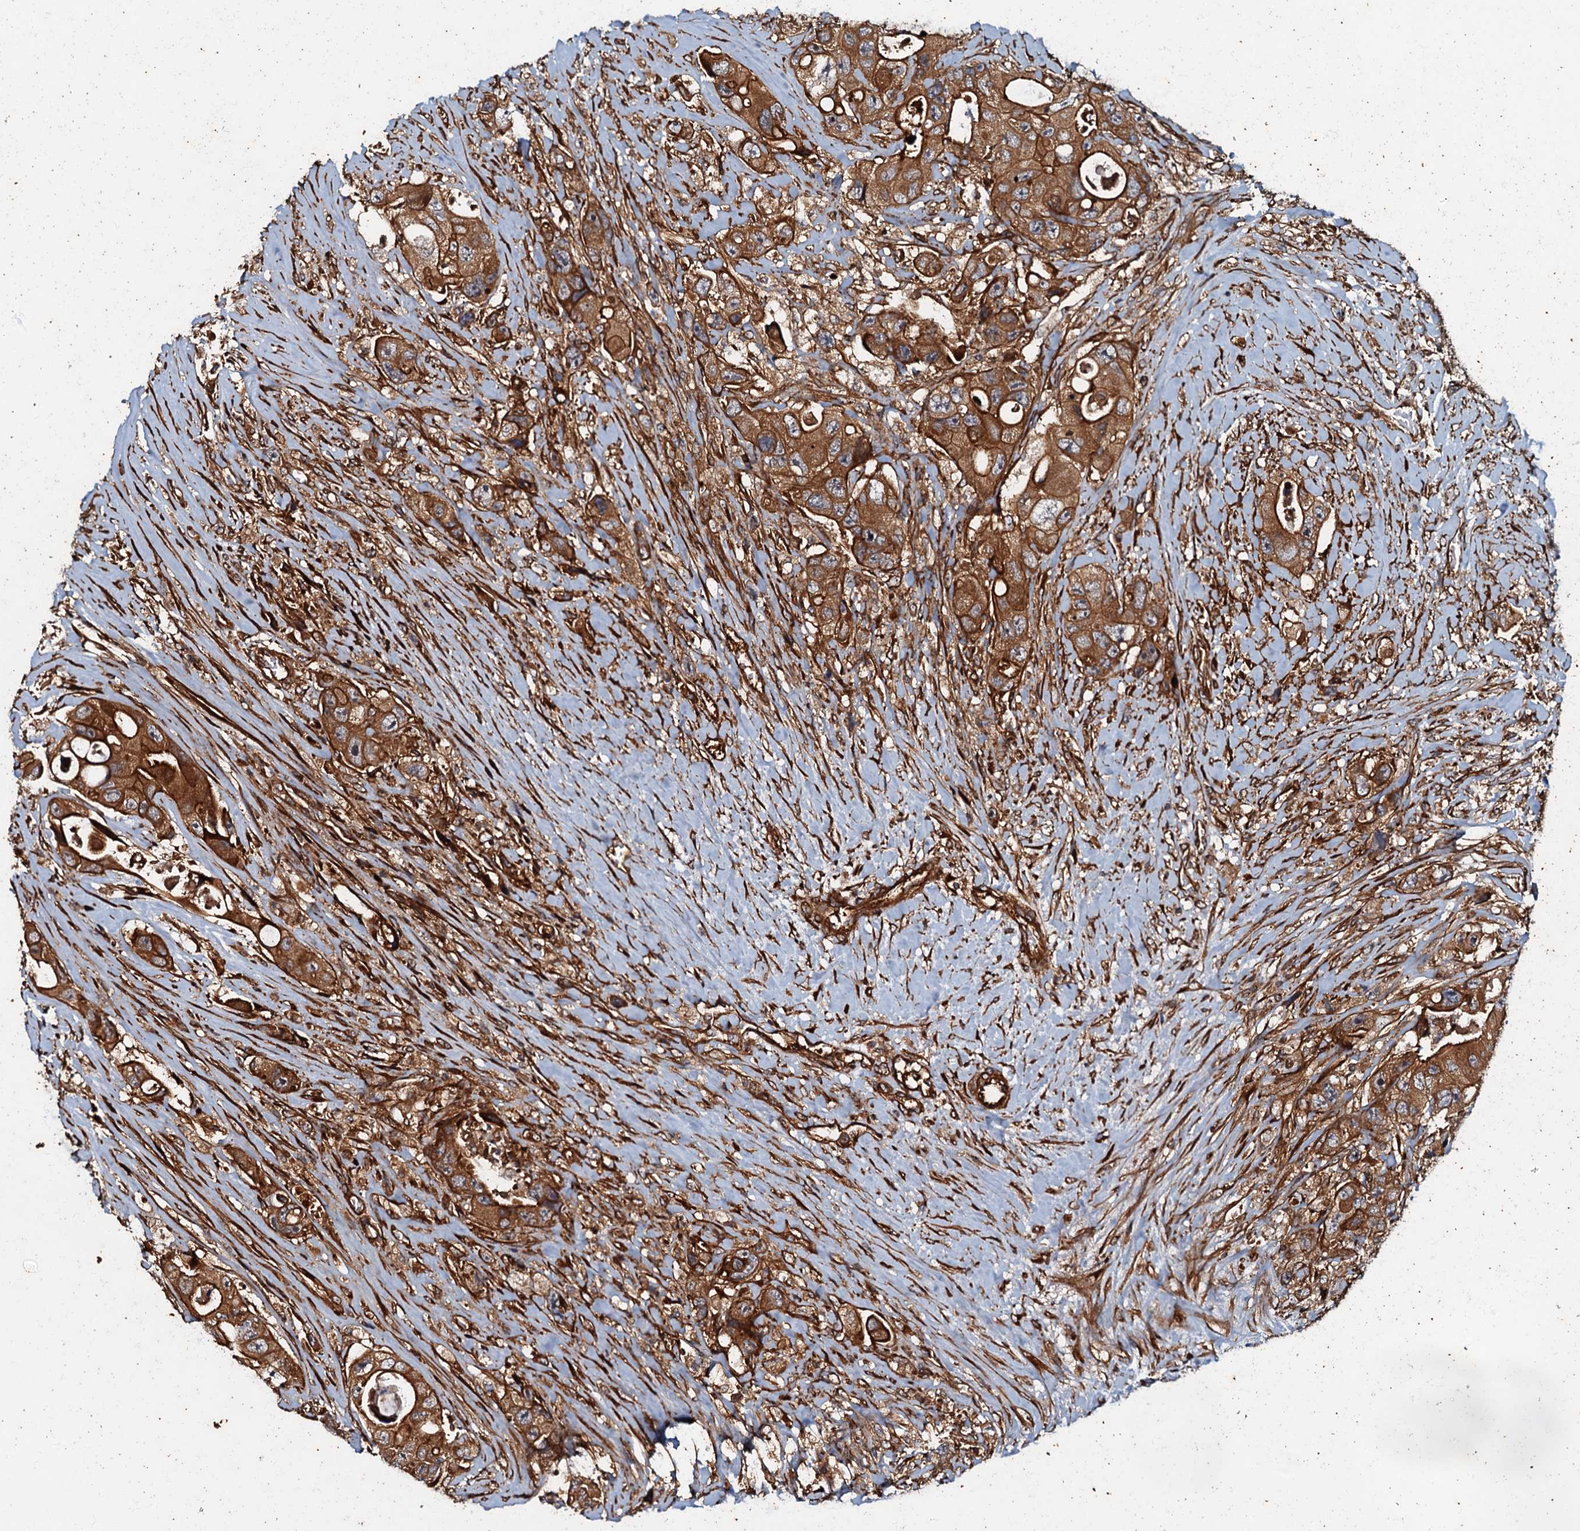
{"staining": {"intensity": "strong", "quantity": ">75%", "location": "cytoplasmic/membranous"}, "tissue": "colorectal cancer", "cell_type": "Tumor cells", "image_type": "cancer", "snomed": [{"axis": "morphology", "description": "Adenocarcinoma, NOS"}, {"axis": "topography", "description": "Colon"}], "caption": "Human colorectal adenocarcinoma stained for a protein (brown) displays strong cytoplasmic/membranous positive expression in about >75% of tumor cells.", "gene": "BLOC1S6", "patient": {"sex": "female", "age": 46}}